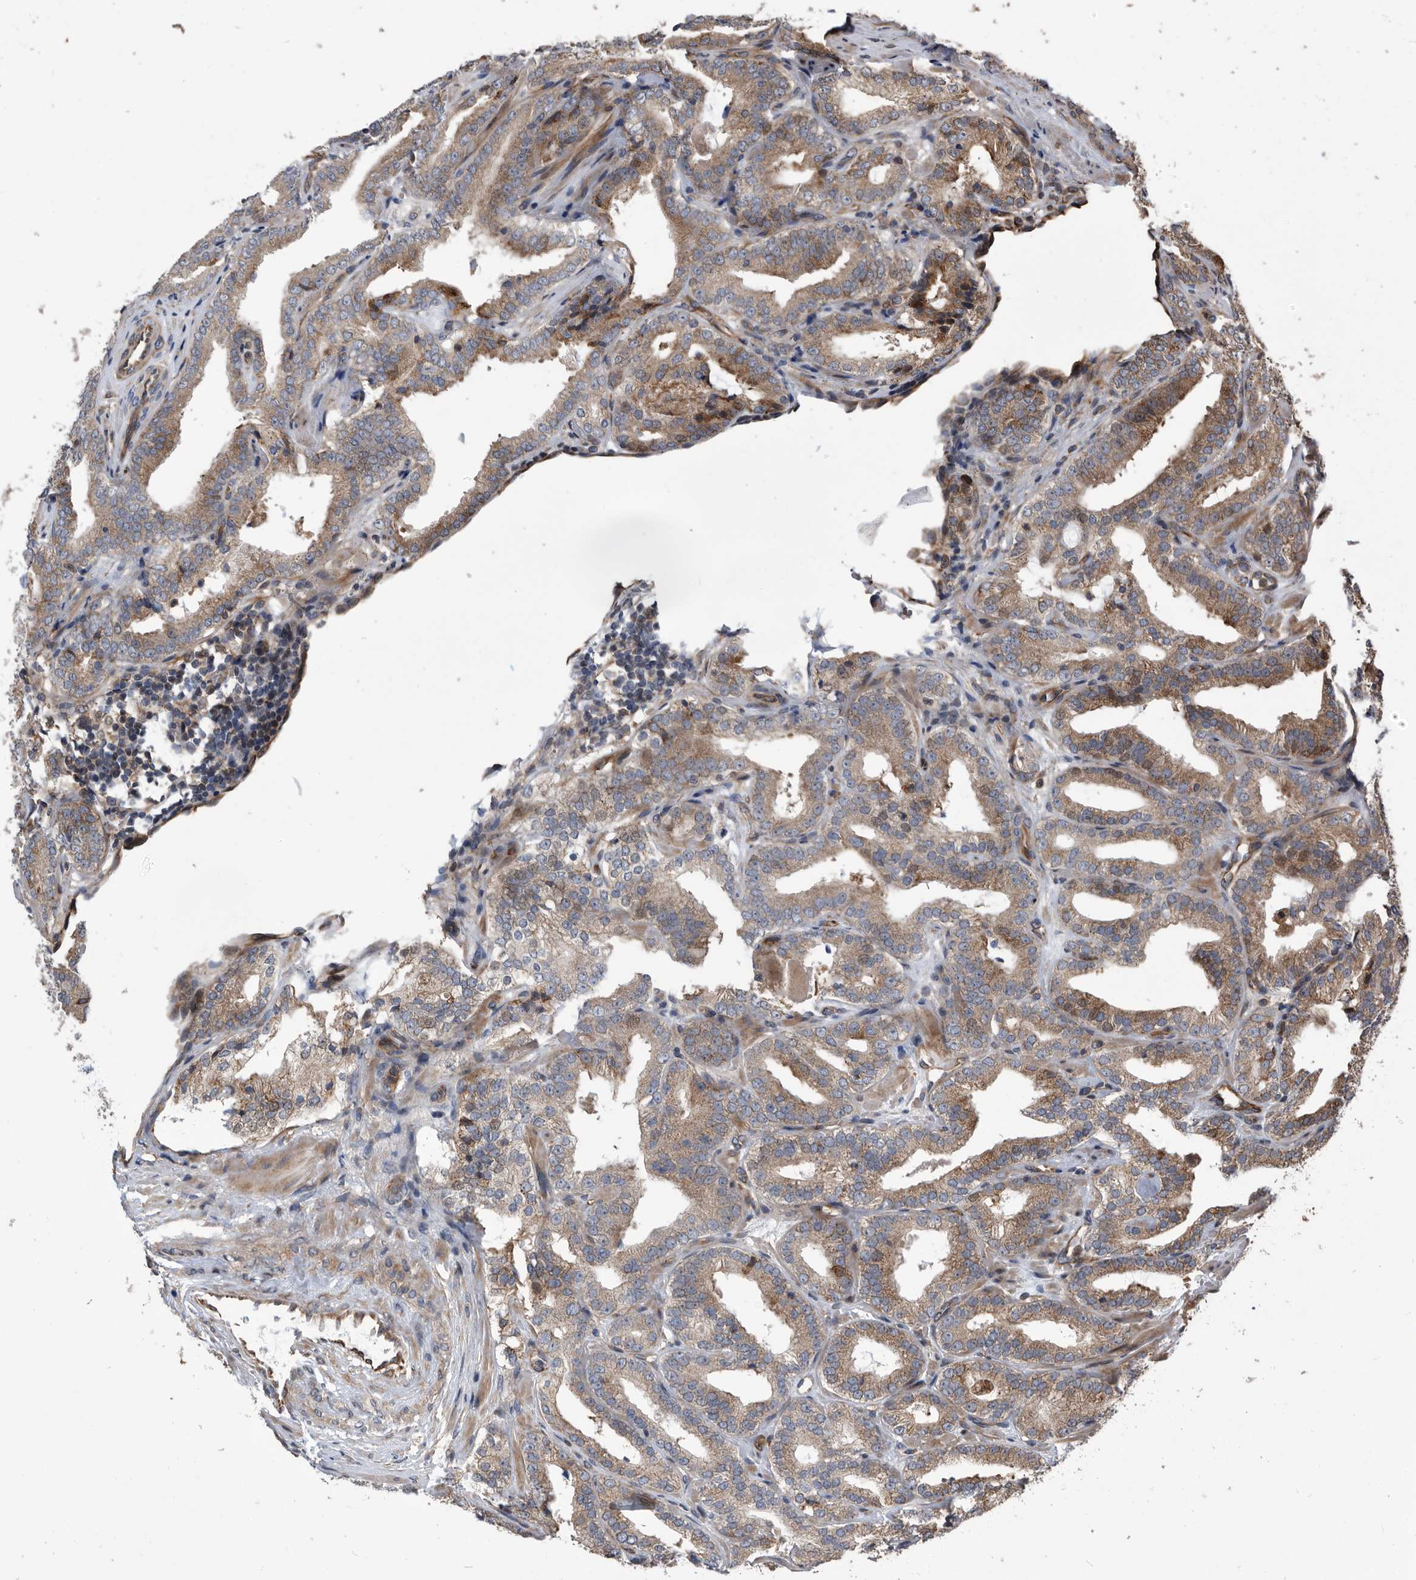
{"staining": {"intensity": "moderate", "quantity": ">75%", "location": "cytoplasmic/membranous"}, "tissue": "prostate cancer", "cell_type": "Tumor cells", "image_type": "cancer", "snomed": [{"axis": "morphology", "description": "Adenocarcinoma, High grade"}, {"axis": "topography", "description": "Prostate"}], "caption": "This is a photomicrograph of immunohistochemistry staining of prostate high-grade adenocarcinoma, which shows moderate expression in the cytoplasmic/membranous of tumor cells.", "gene": "SERINC2", "patient": {"sex": "male", "age": 57}}